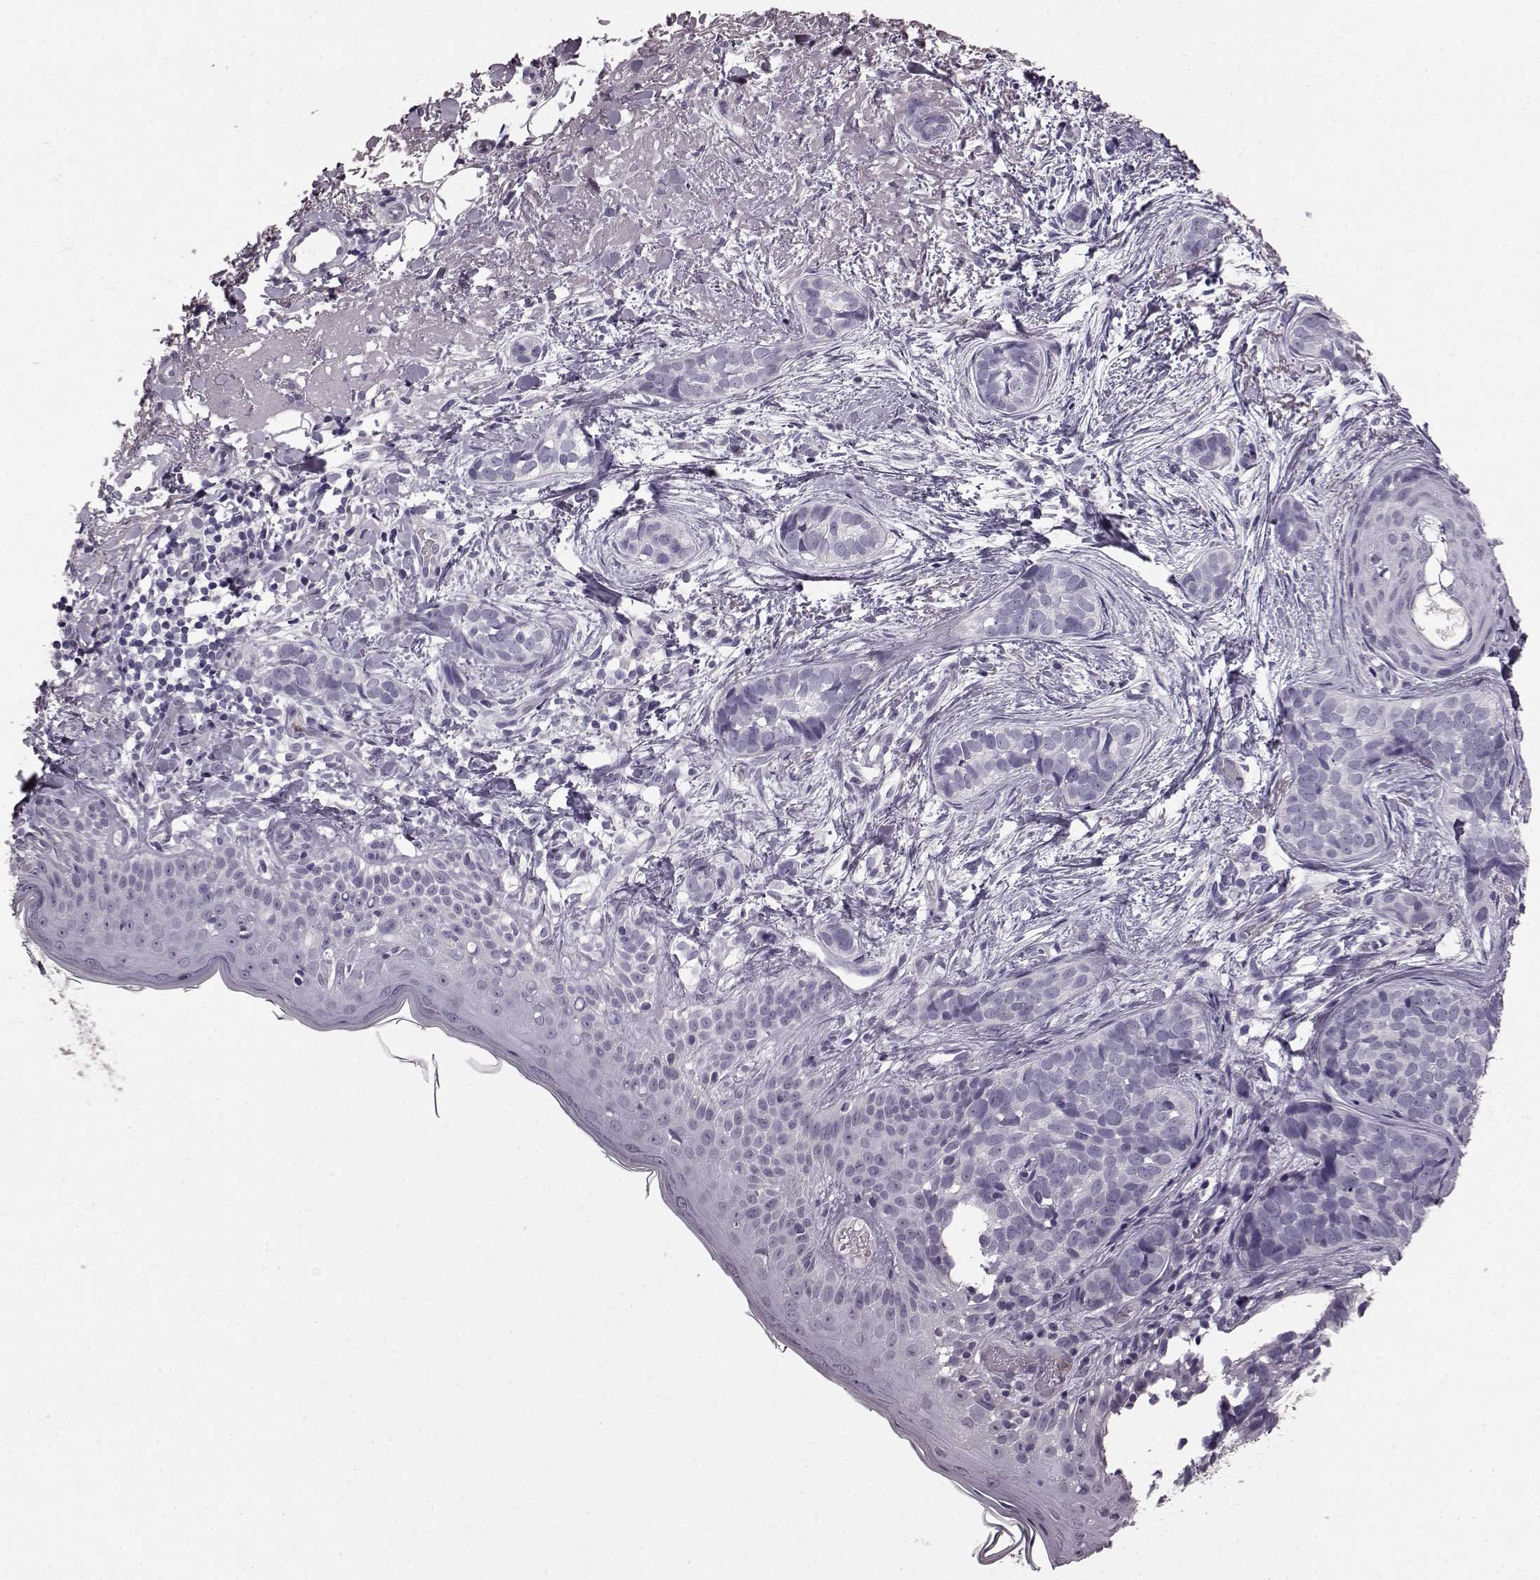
{"staining": {"intensity": "negative", "quantity": "none", "location": "none"}, "tissue": "skin cancer", "cell_type": "Tumor cells", "image_type": "cancer", "snomed": [{"axis": "morphology", "description": "Basal cell carcinoma"}, {"axis": "topography", "description": "Skin"}], "caption": "Tumor cells show no significant protein positivity in skin basal cell carcinoma.", "gene": "FUT4", "patient": {"sex": "male", "age": 87}}